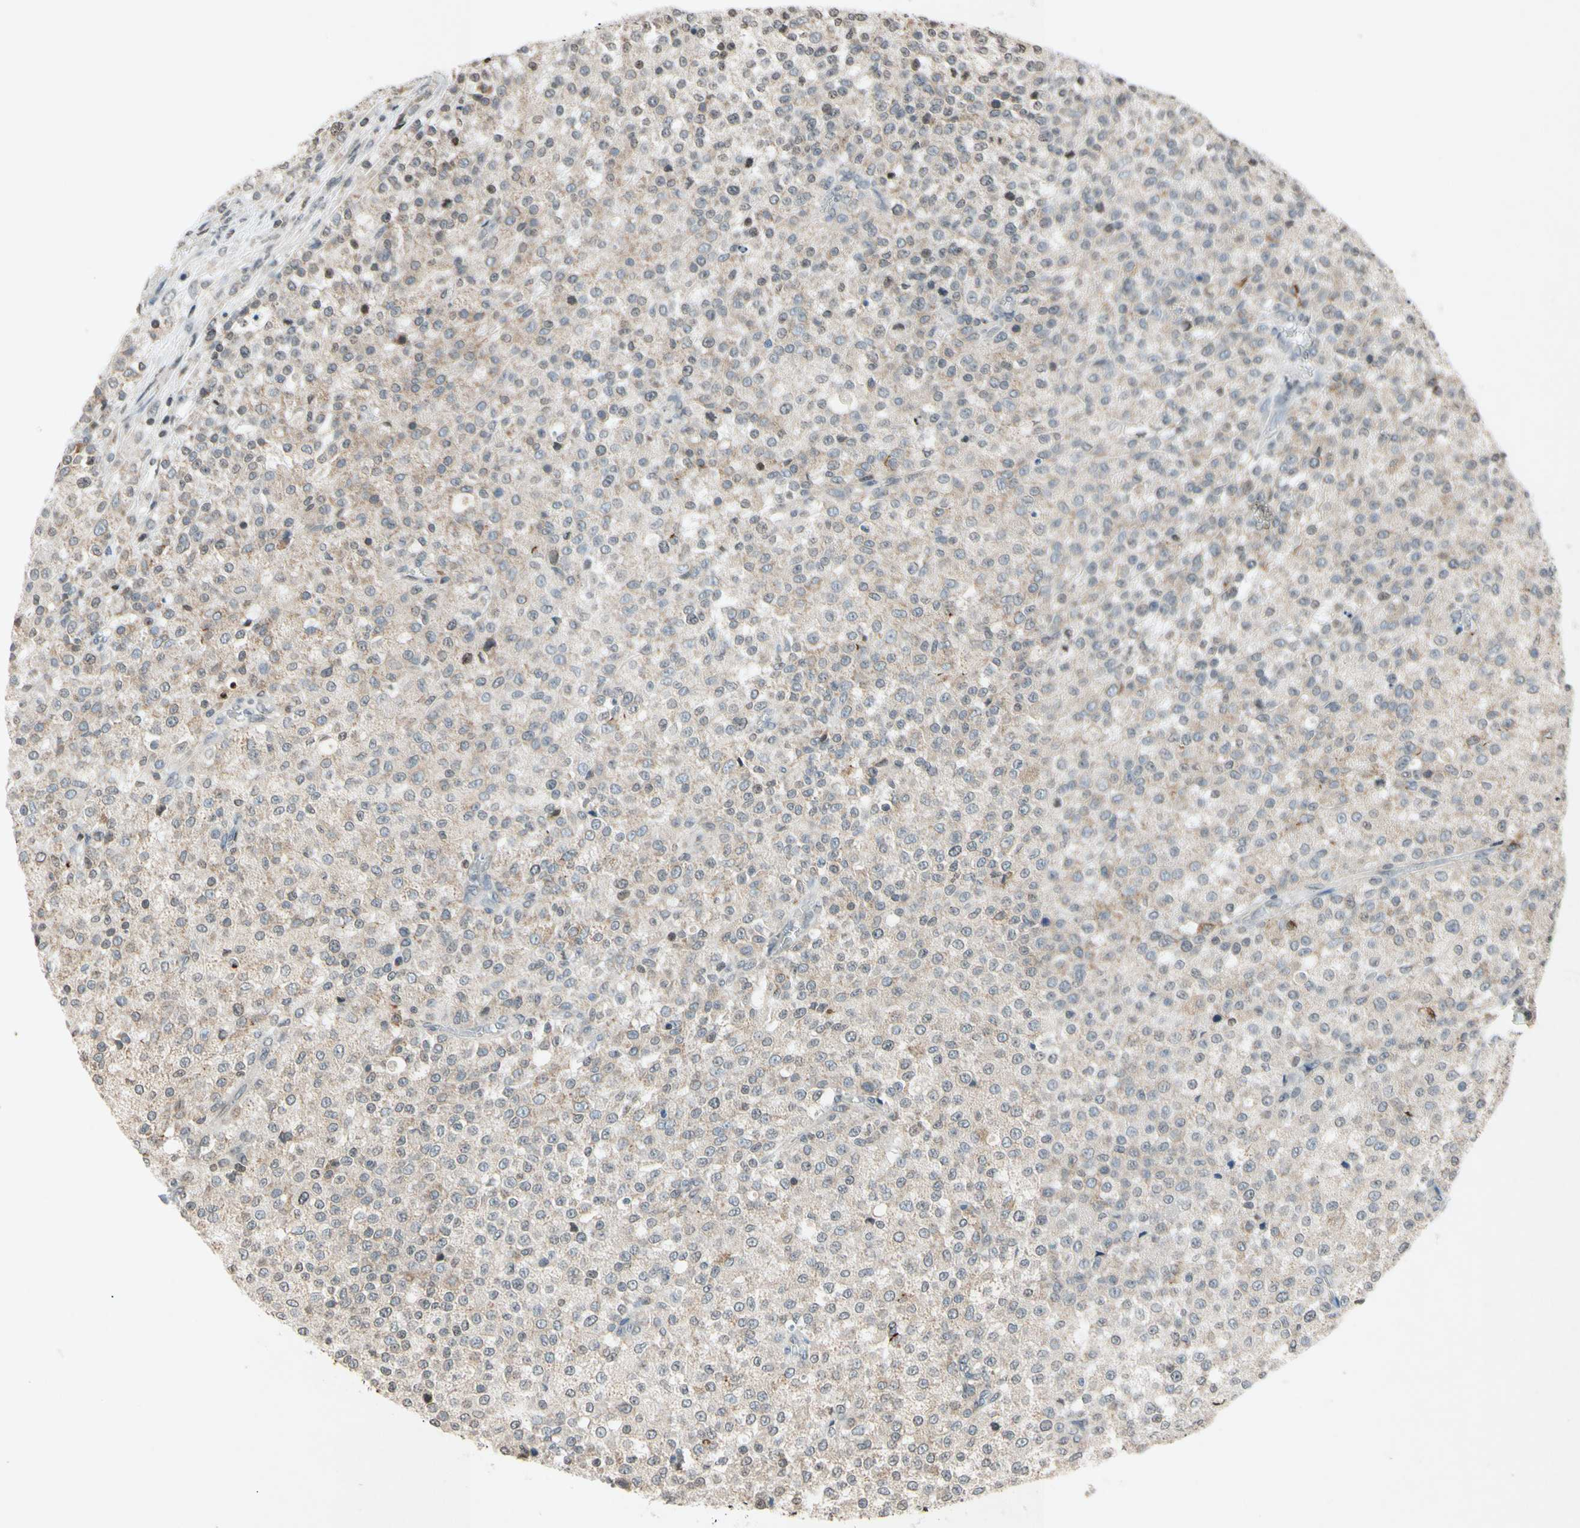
{"staining": {"intensity": "weak", "quantity": ">75%", "location": "cytoplasmic/membranous"}, "tissue": "testis cancer", "cell_type": "Tumor cells", "image_type": "cancer", "snomed": [{"axis": "morphology", "description": "Seminoma, NOS"}, {"axis": "topography", "description": "Testis"}], "caption": "Approximately >75% of tumor cells in seminoma (testis) exhibit weak cytoplasmic/membranous protein expression as visualized by brown immunohistochemical staining.", "gene": "CLDN11", "patient": {"sex": "male", "age": 59}}